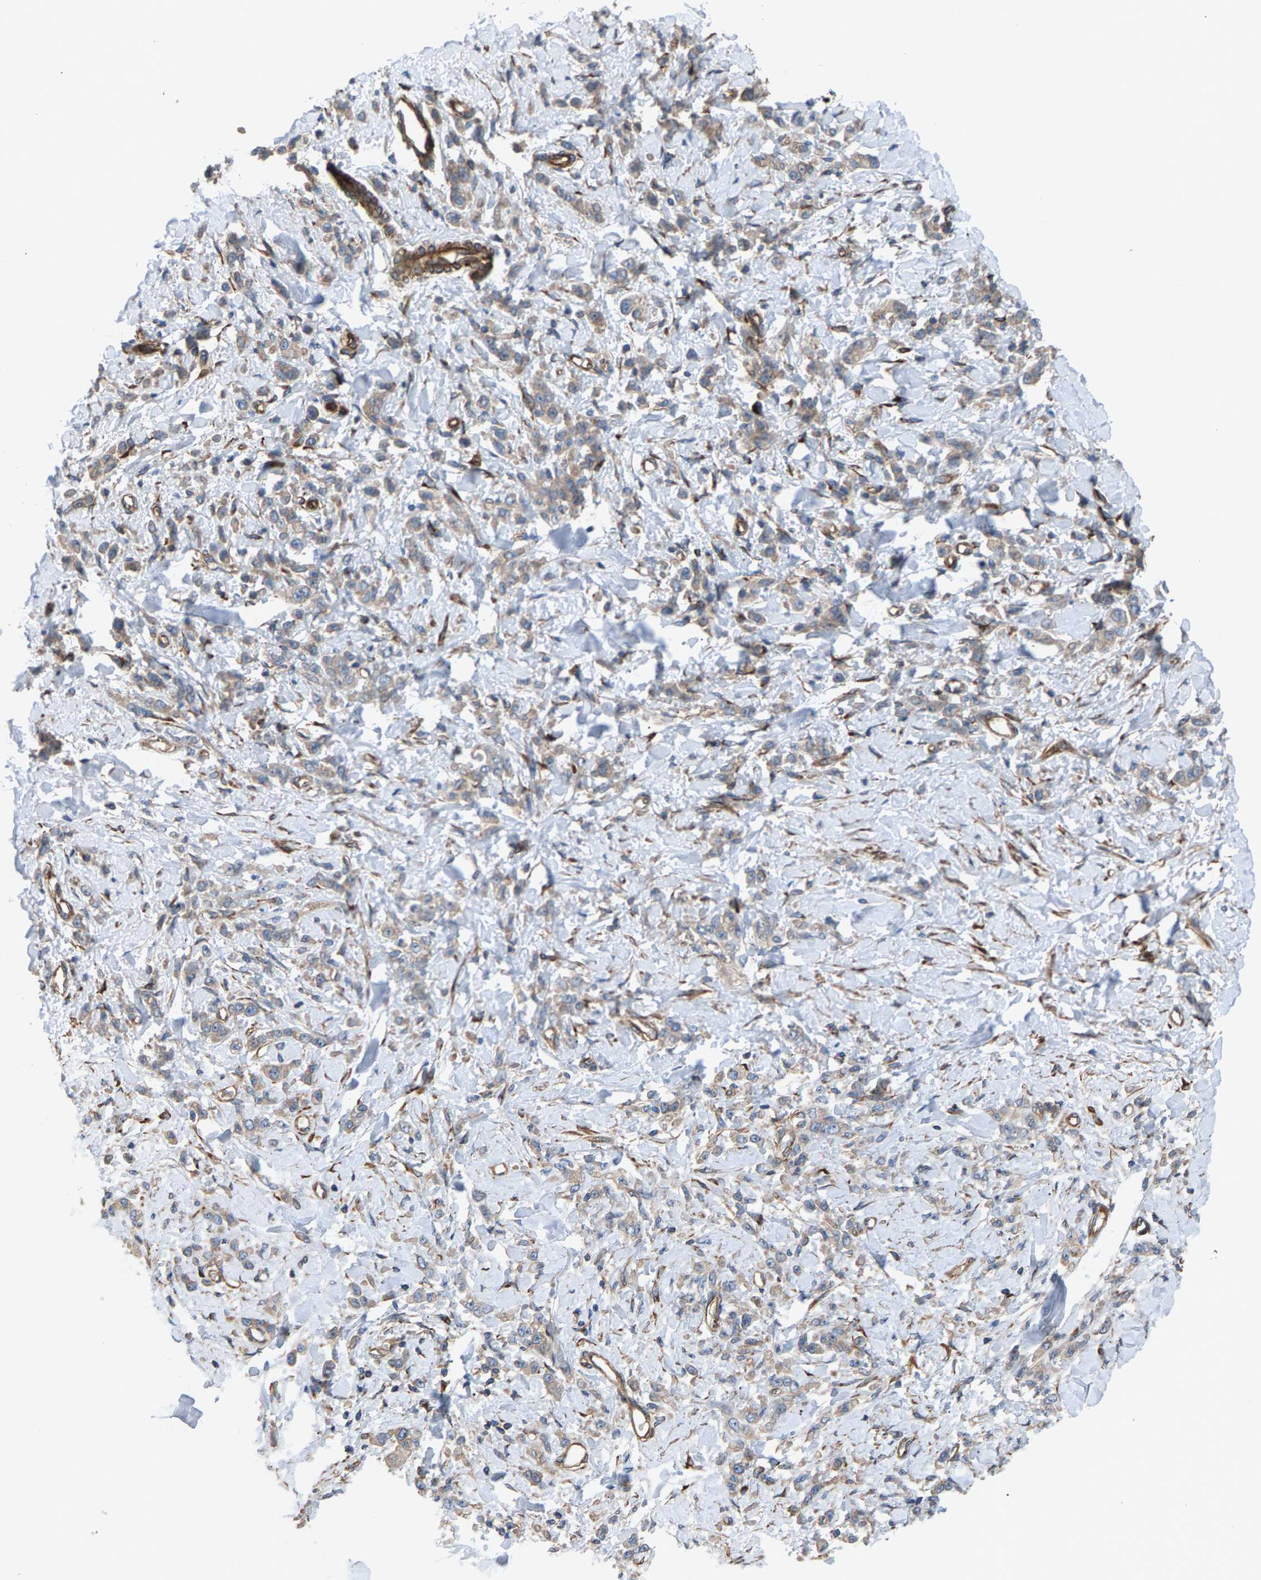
{"staining": {"intensity": "weak", "quantity": ">75%", "location": "cytoplasmic/membranous"}, "tissue": "stomach cancer", "cell_type": "Tumor cells", "image_type": "cancer", "snomed": [{"axis": "morphology", "description": "Normal tissue, NOS"}, {"axis": "morphology", "description": "Adenocarcinoma, NOS"}, {"axis": "topography", "description": "Stomach"}], "caption": "A high-resolution histopathology image shows IHC staining of stomach cancer, which reveals weak cytoplasmic/membranous expression in approximately >75% of tumor cells. (Brightfield microscopy of DAB IHC at high magnification).", "gene": "PDCL", "patient": {"sex": "male", "age": 82}}